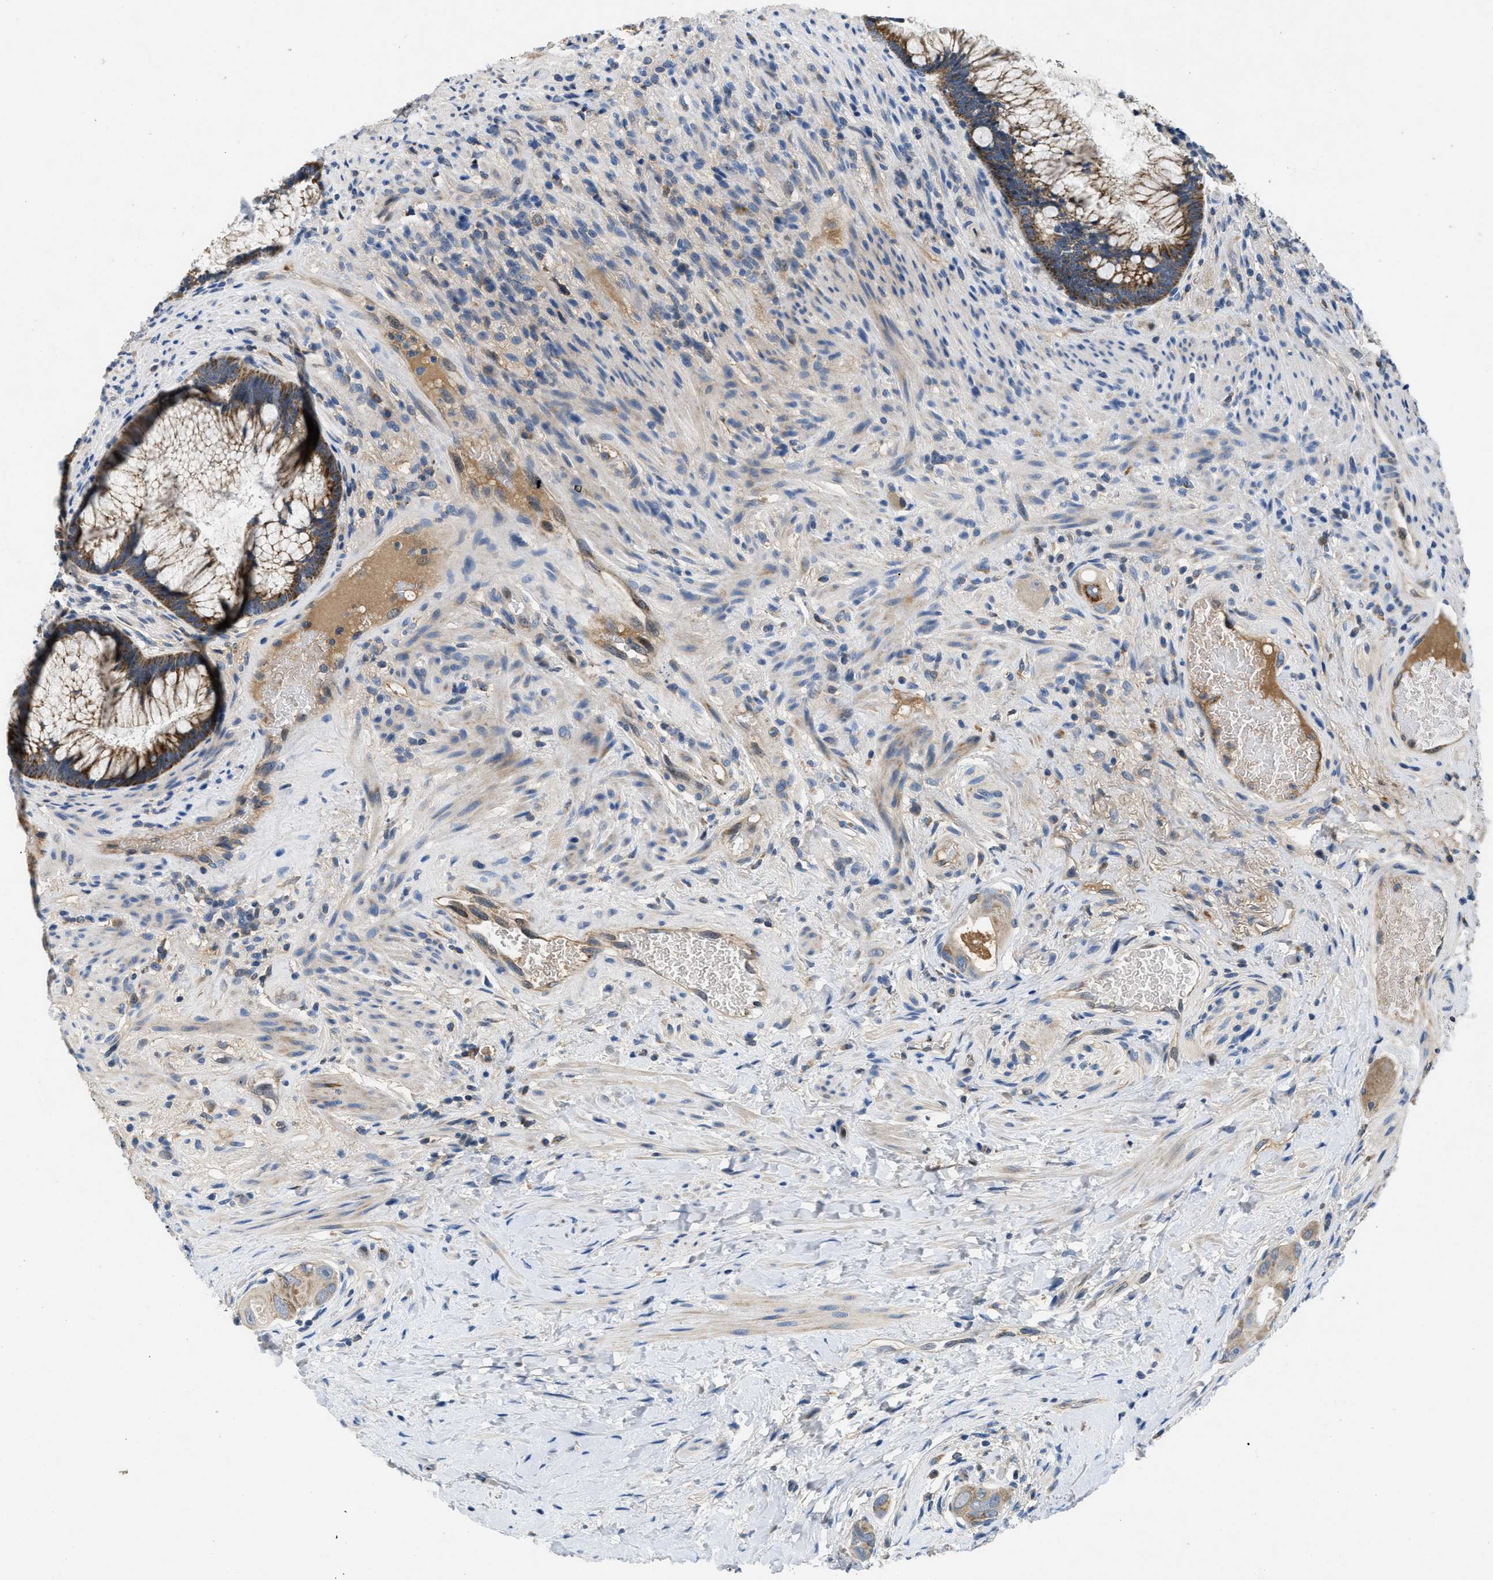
{"staining": {"intensity": "moderate", "quantity": ">75%", "location": "cytoplasmic/membranous"}, "tissue": "colorectal cancer", "cell_type": "Tumor cells", "image_type": "cancer", "snomed": [{"axis": "morphology", "description": "Adenocarcinoma, NOS"}, {"axis": "topography", "description": "Rectum"}], "caption": "A medium amount of moderate cytoplasmic/membranous staining is identified in approximately >75% of tumor cells in adenocarcinoma (colorectal) tissue.", "gene": "PNKD", "patient": {"sex": "male", "age": 51}}